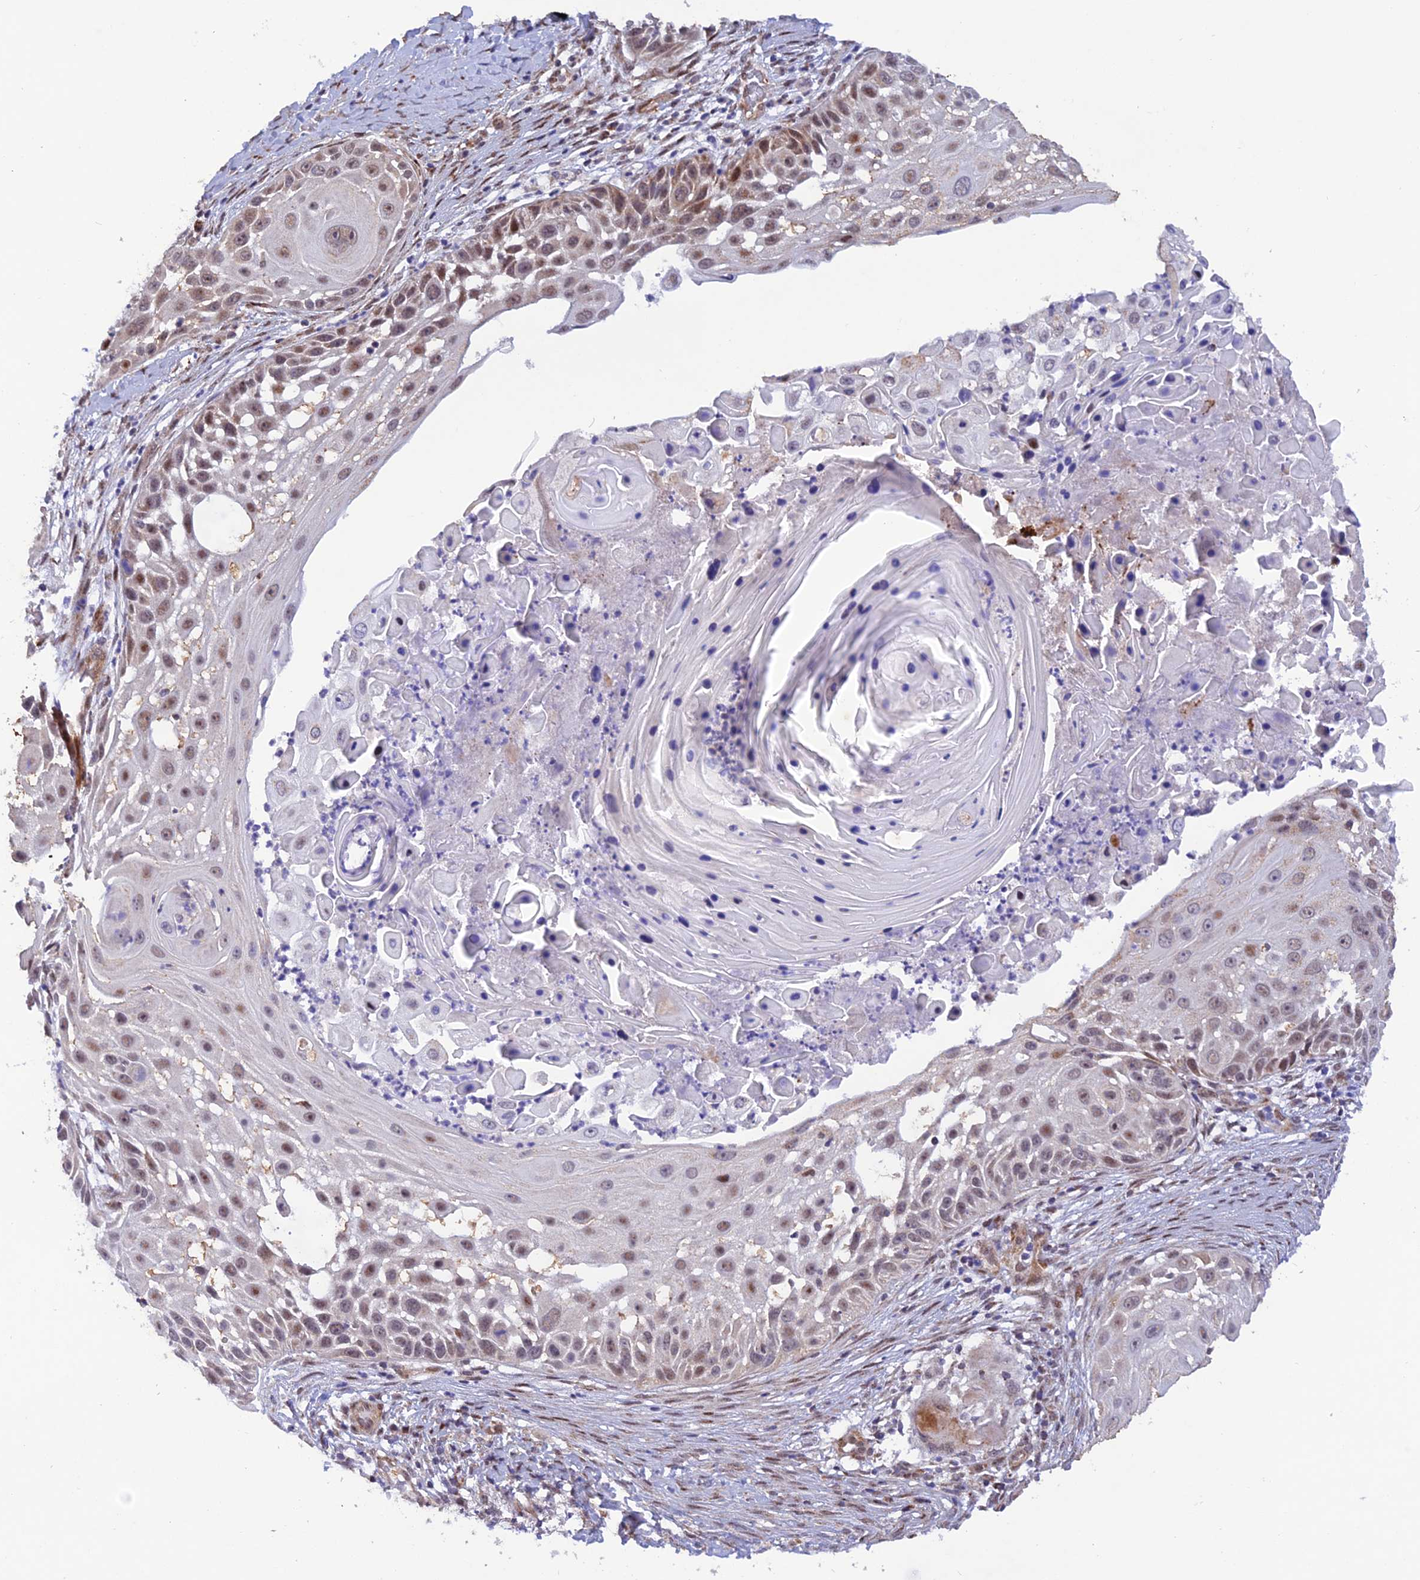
{"staining": {"intensity": "moderate", "quantity": "25%-75%", "location": "nuclear"}, "tissue": "skin cancer", "cell_type": "Tumor cells", "image_type": "cancer", "snomed": [{"axis": "morphology", "description": "Squamous cell carcinoma, NOS"}, {"axis": "topography", "description": "Skin"}], "caption": "A histopathology image of skin squamous cell carcinoma stained for a protein displays moderate nuclear brown staining in tumor cells. (Brightfield microscopy of DAB IHC at high magnification).", "gene": "WDR55", "patient": {"sex": "female", "age": 44}}